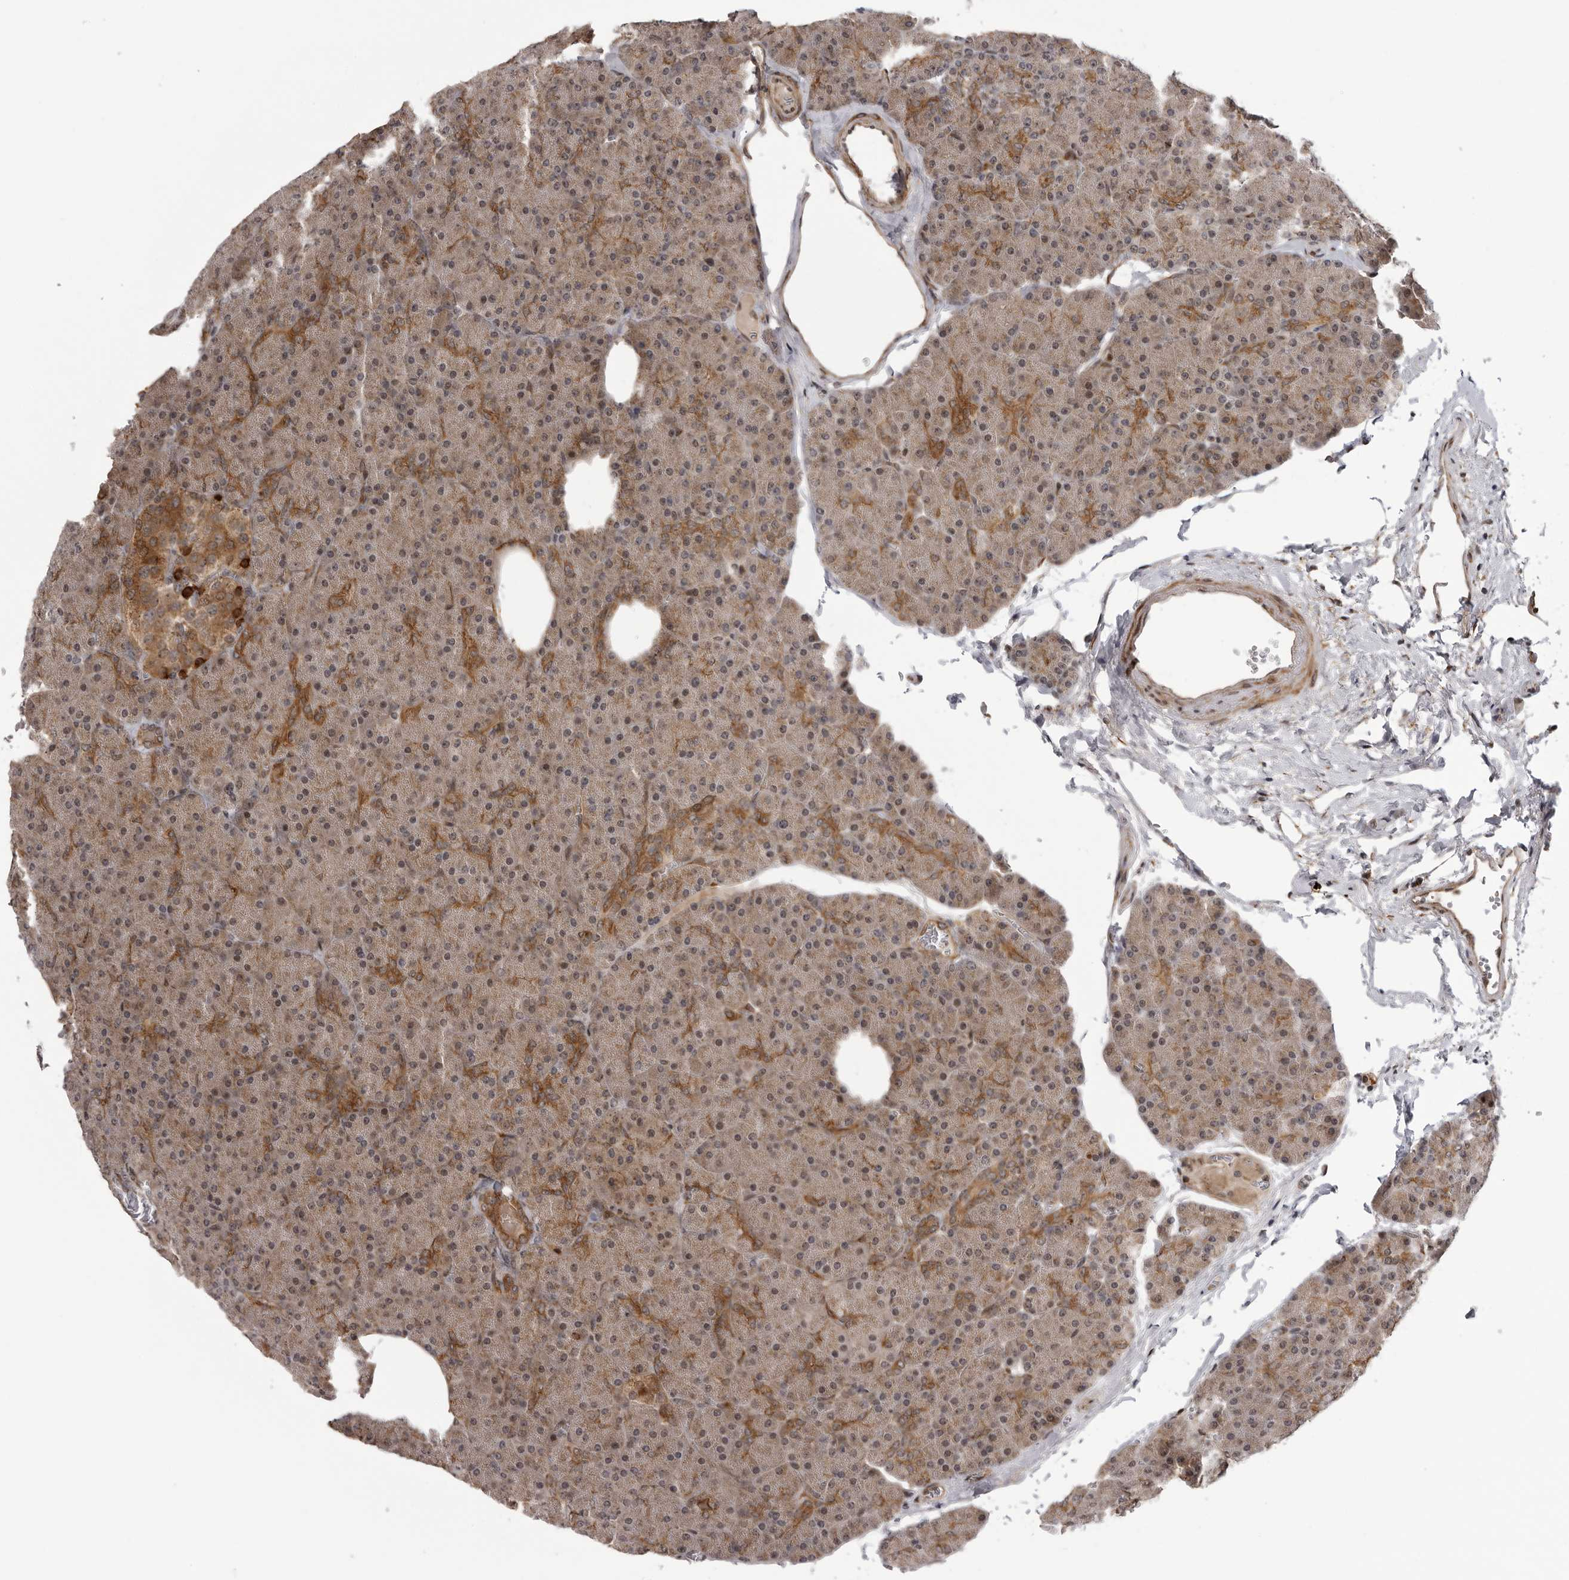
{"staining": {"intensity": "moderate", "quantity": ">75%", "location": "cytoplasmic/membranous"}, "tissue": "pancreas", "cell_type": "Exocrine glandular cells", "image_type": "normal", "snomed": [{"axis": "morphology", "description": "Normal tissue, NOS"}, {"axis": "topography", "description": "Pancreas"}], "caption": "Exocrine glandular cells reveal moderate cytoplasmic/membranous positivity in approximately >75% of cells in unremarkable pancreas. (DAB (3,3'-diaminobenzidine) IHC, brown staining for protein, blue staining for nuclei).", "gene": "DNAH14", "patient": {"sex": "female", "age": 35}}